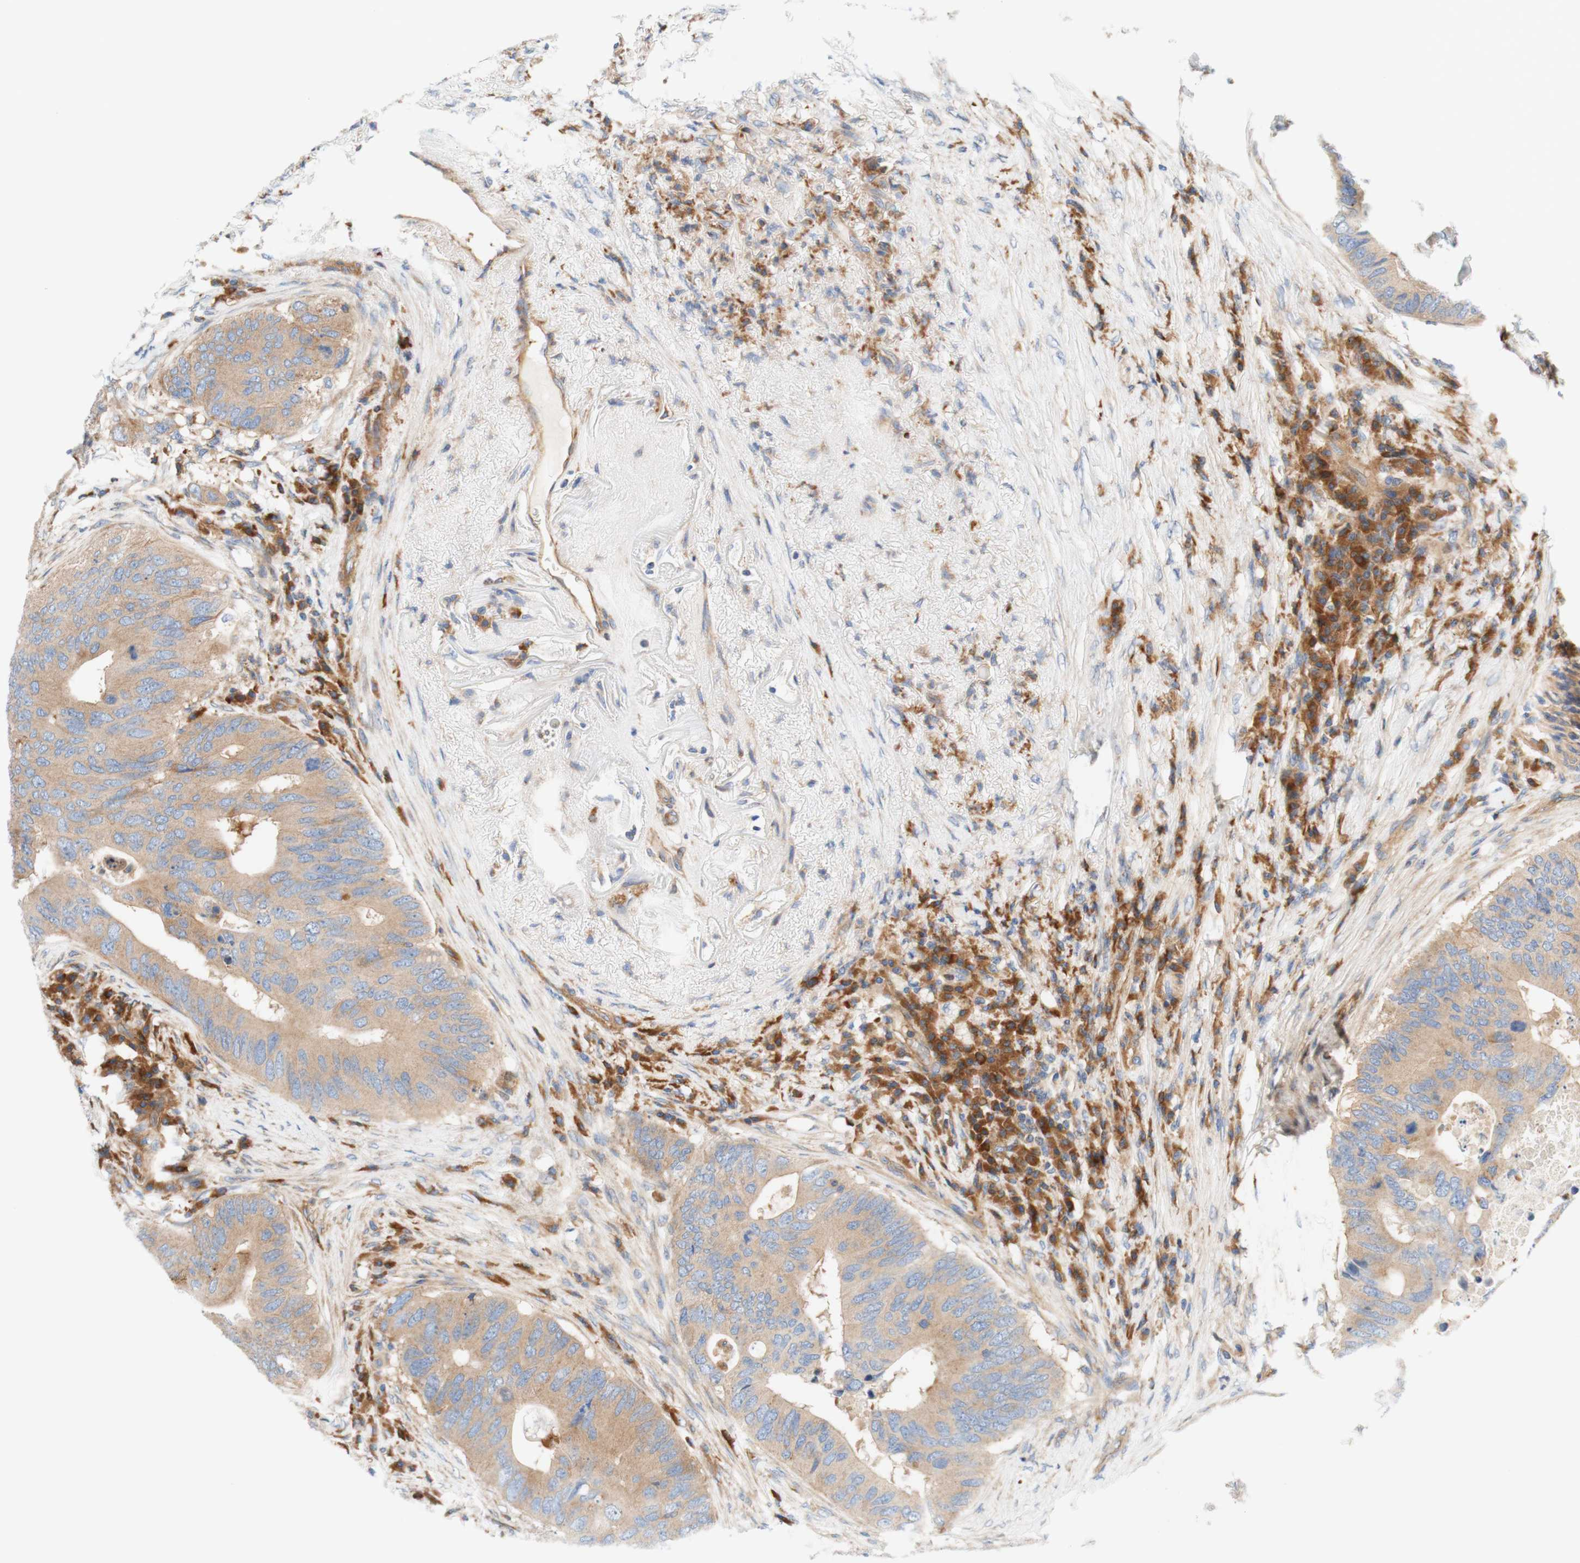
{"staining": {"intensity": "weak", "quantity": "25%-75%", "location": "cytoplasmic/membranous"}, "tissue": "colorectal cancer", "cell_type": "Tumor cells", "image_type": "cancer", "snomed": [{"axis": "morphology", "description": "Adenocarcinoma, NOS"}, {"axis": "topography", "description": "Colon"}], "caption": "An immunohistochemistry photomicrograph of tumor tissue is shown. Protein staining in brown labels weak cytoplasmic/membranous positivity in adenocarcinoma (colorectal) within tumor cells.", "gene": "STOM", "patient": {"sex": "male", "age": 71}}